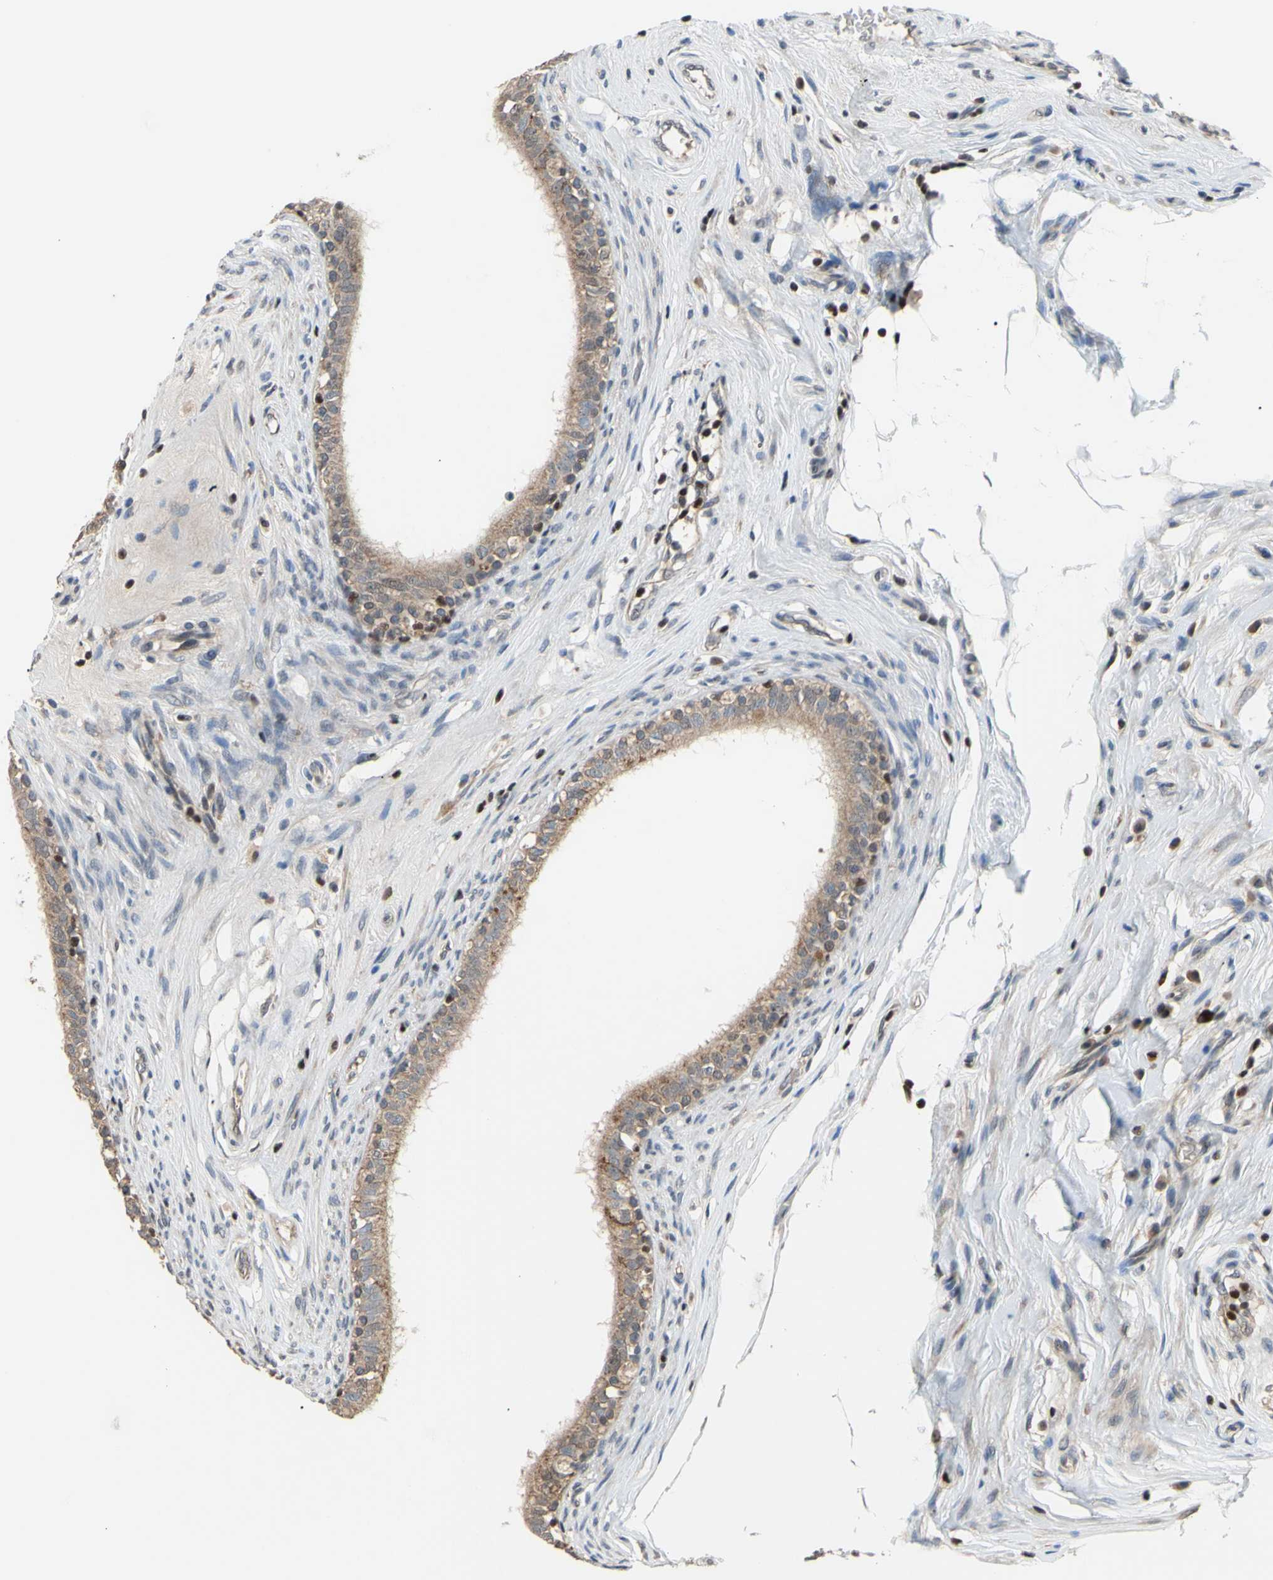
{"staining": {"intensity": "moderate", "quantity": ">75%", "location": "cytoplasmic/membranous"}, "tissue": "epididymis", "cell_type": "Glandular cells", "image_type": "normal", "snomed": [{"axis": "morphology", "description": "Normal tissue, NOS"}, {"axis": "morphology", "description": "Inflammation, NOS"}, {"axis": "topography", "description": "Epididymis"}], "caption": "About >75% of glandular cells in benign epididymis show moderate cytoplasmic/membranous protein expression as visualized by brown immunohistochemical staining.", "gene": "SP4", "patient": {"sex": "male", "age": 84}}